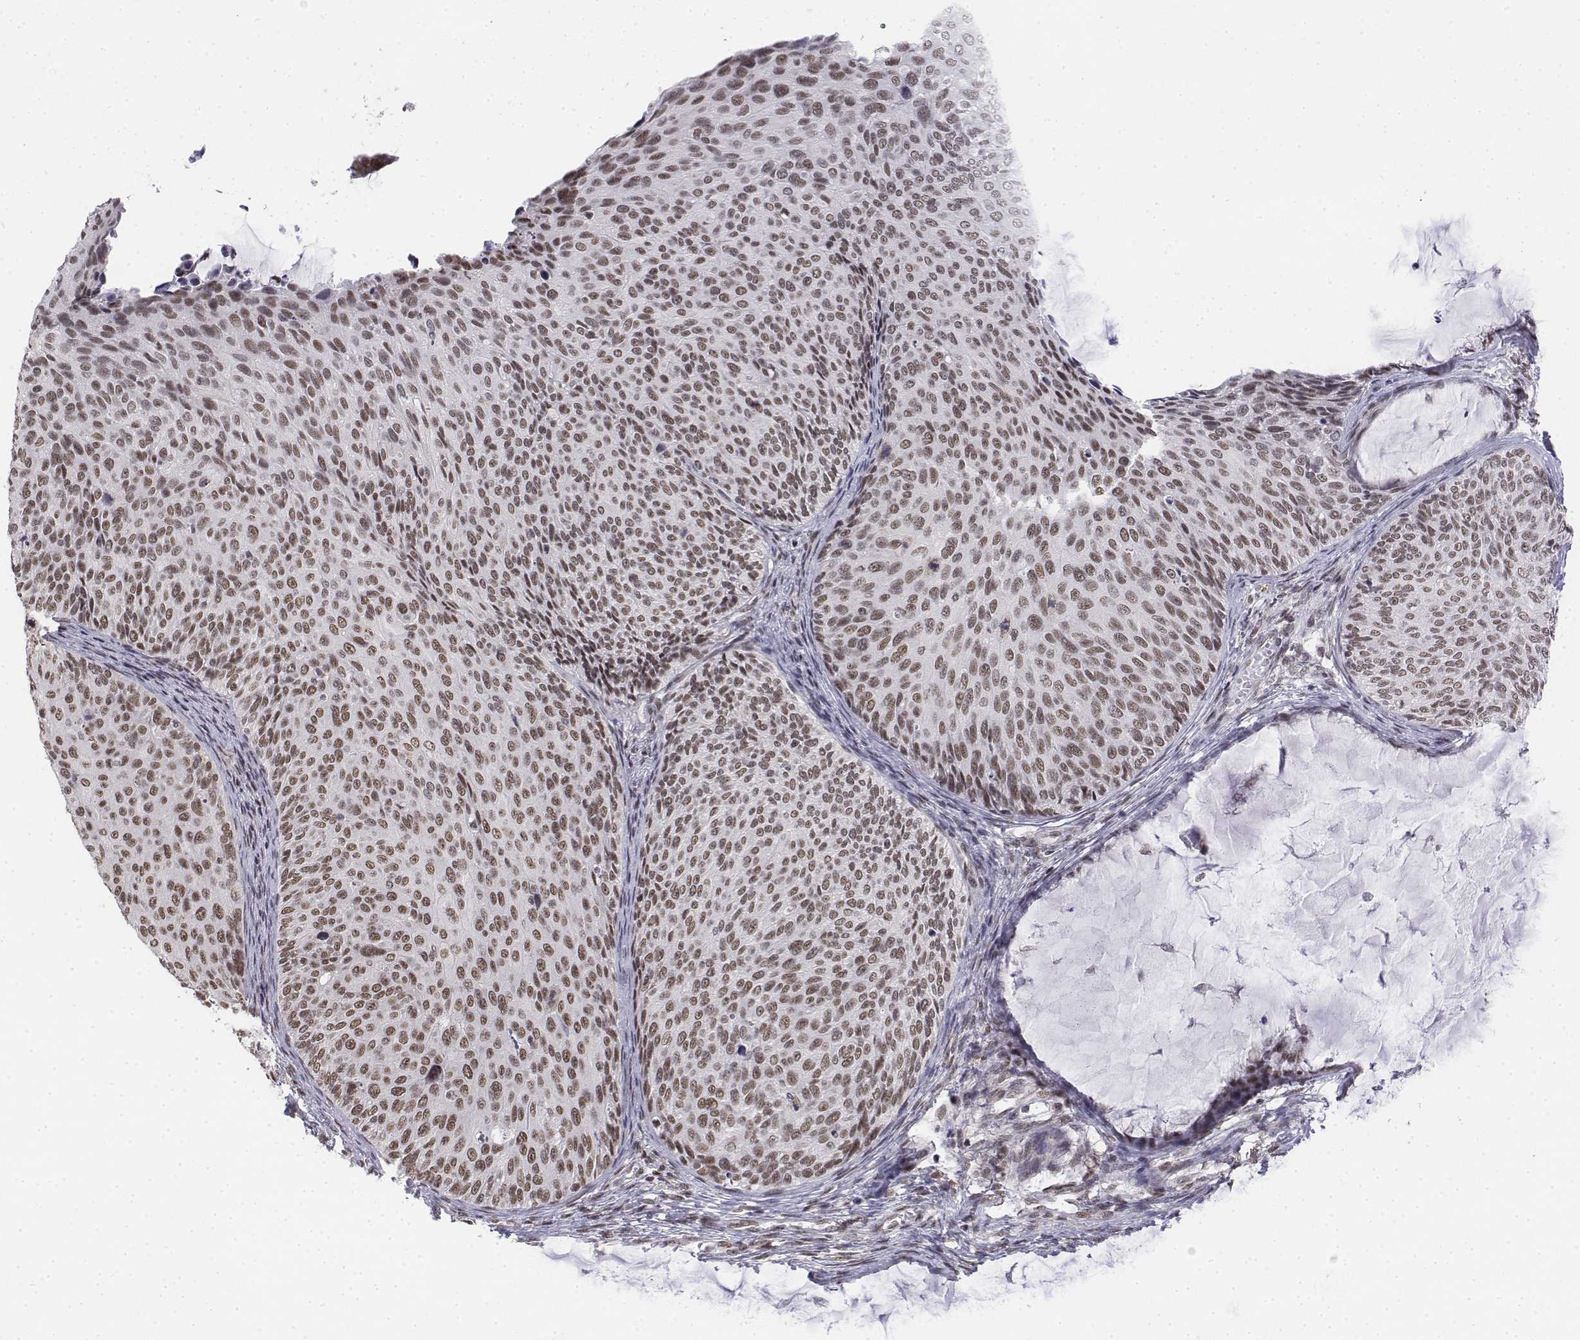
{"staining": {"intensity": "moderate", "quantity": ">75%", "location": "nuclear"}, "tissue": "cervical cancer", "cell_type": "Tumor cells", "image_type": "cancer", "snomed": [{"axis": "morphology", "description": "Squamous cell carcinoma, NOS"}, {"axis": "topography", "description": "Cervix"}], "caption": "This photomicrograph shows immunohistochemistry staining of human squamous cell carcinoma (cervical), with medium moderate nuclear expression in approximately >75% of tumor cells.", "gene": "SETD1A", "patient": {"sex": "female", "age": 36}}